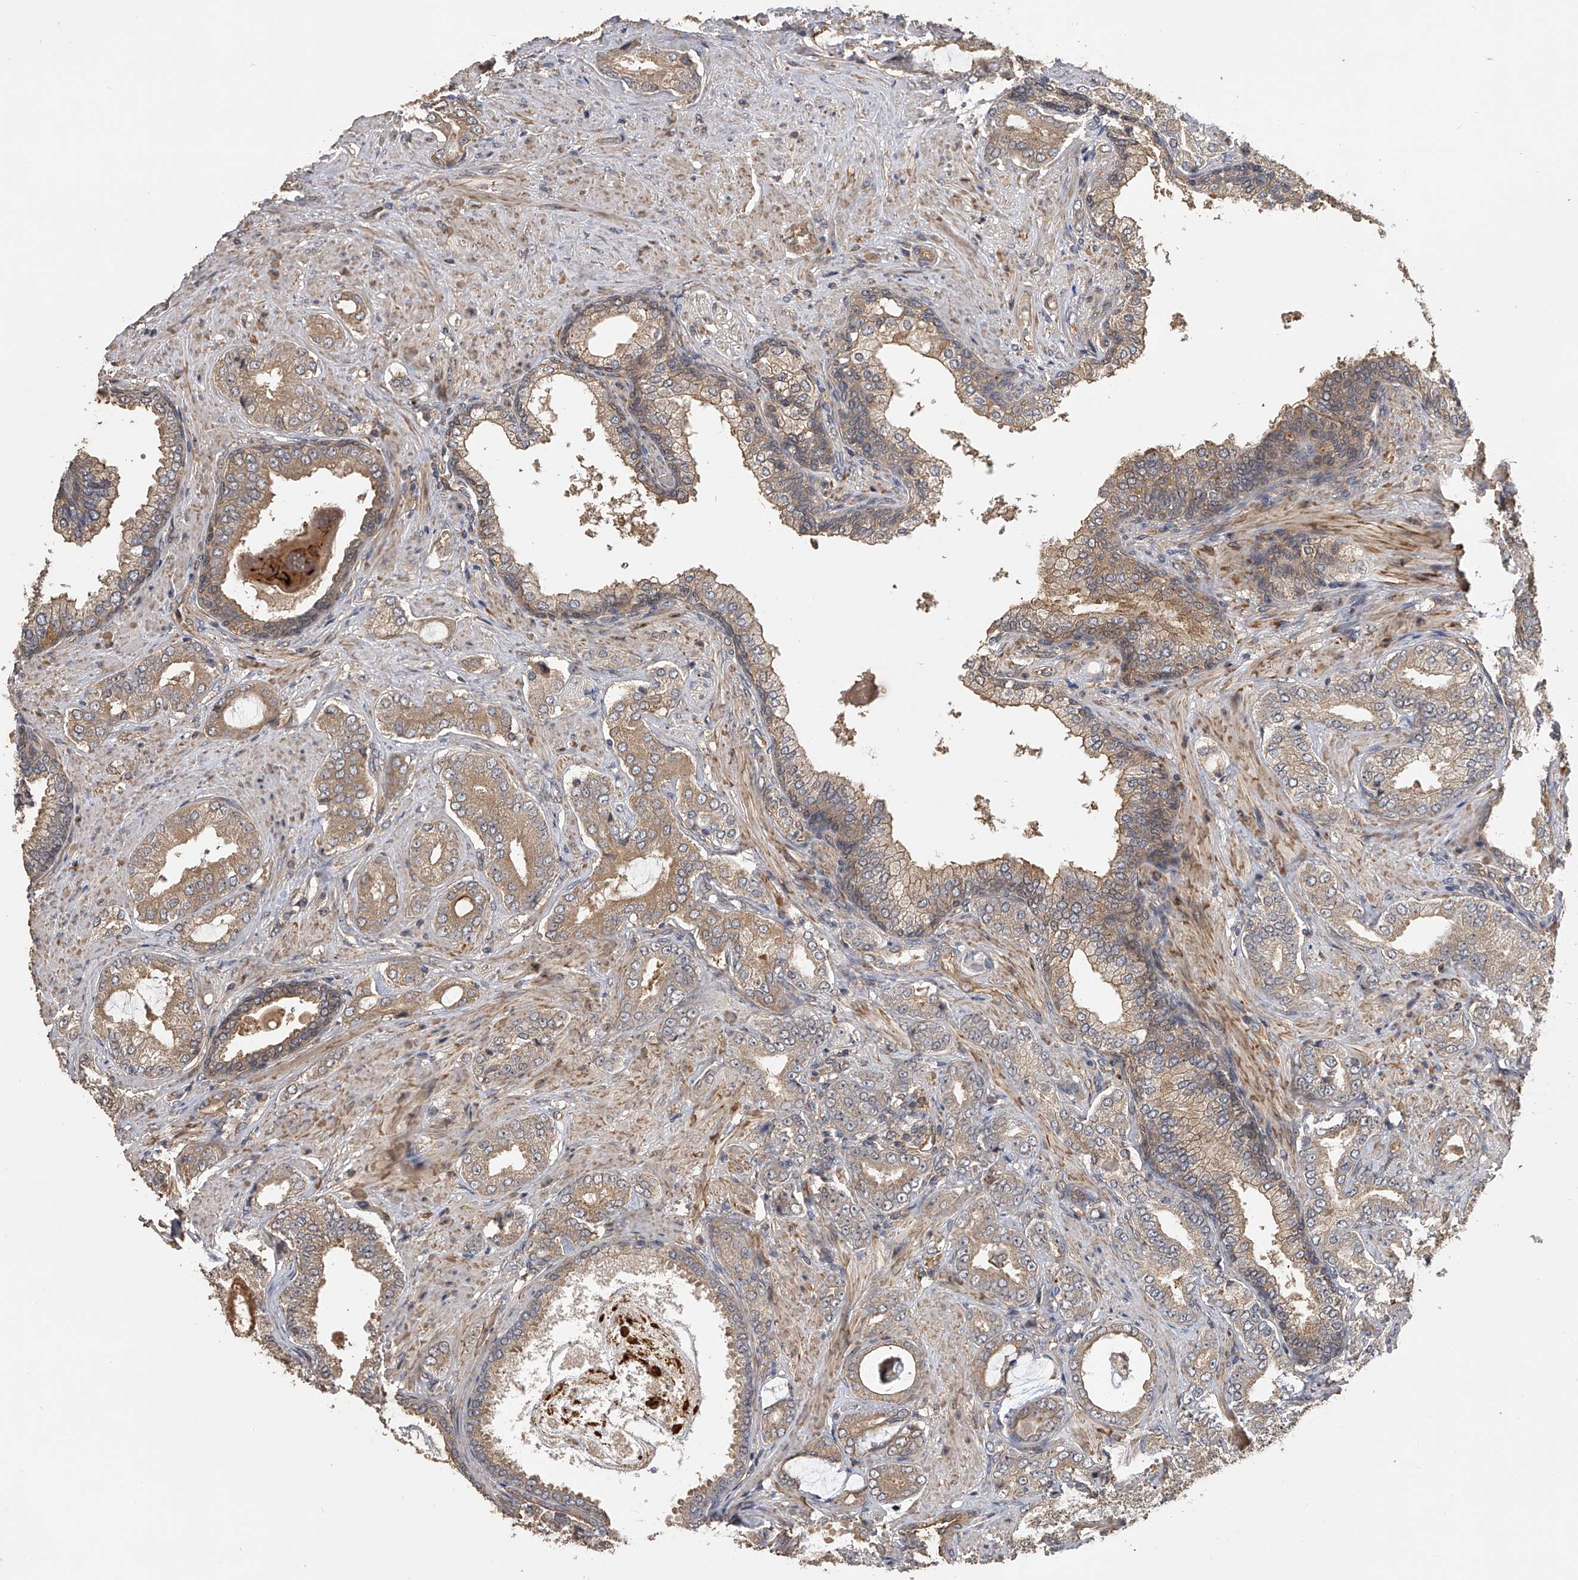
{"staining": {"intensity": "moderate", "quantity": "<25%", "location": "cytoplasmic/membranous"}, "tissue": "prostate cancer", "cell_type": "Tumor cells", "image_type": "cancer", "snomed": [{"axis": "morphology", "description": "Adenocarcinoma, Low grade"}, {"axis": "topography", "description": "Prostate"}], "caption": "Immunohistochemical staining of human prostate cancer displays low levels of moderate cytoplasmic/membranous expression in about <25% of tumor cells.", "gene": "PTPRA", "patient": {"sex": "male", "age": 71}}